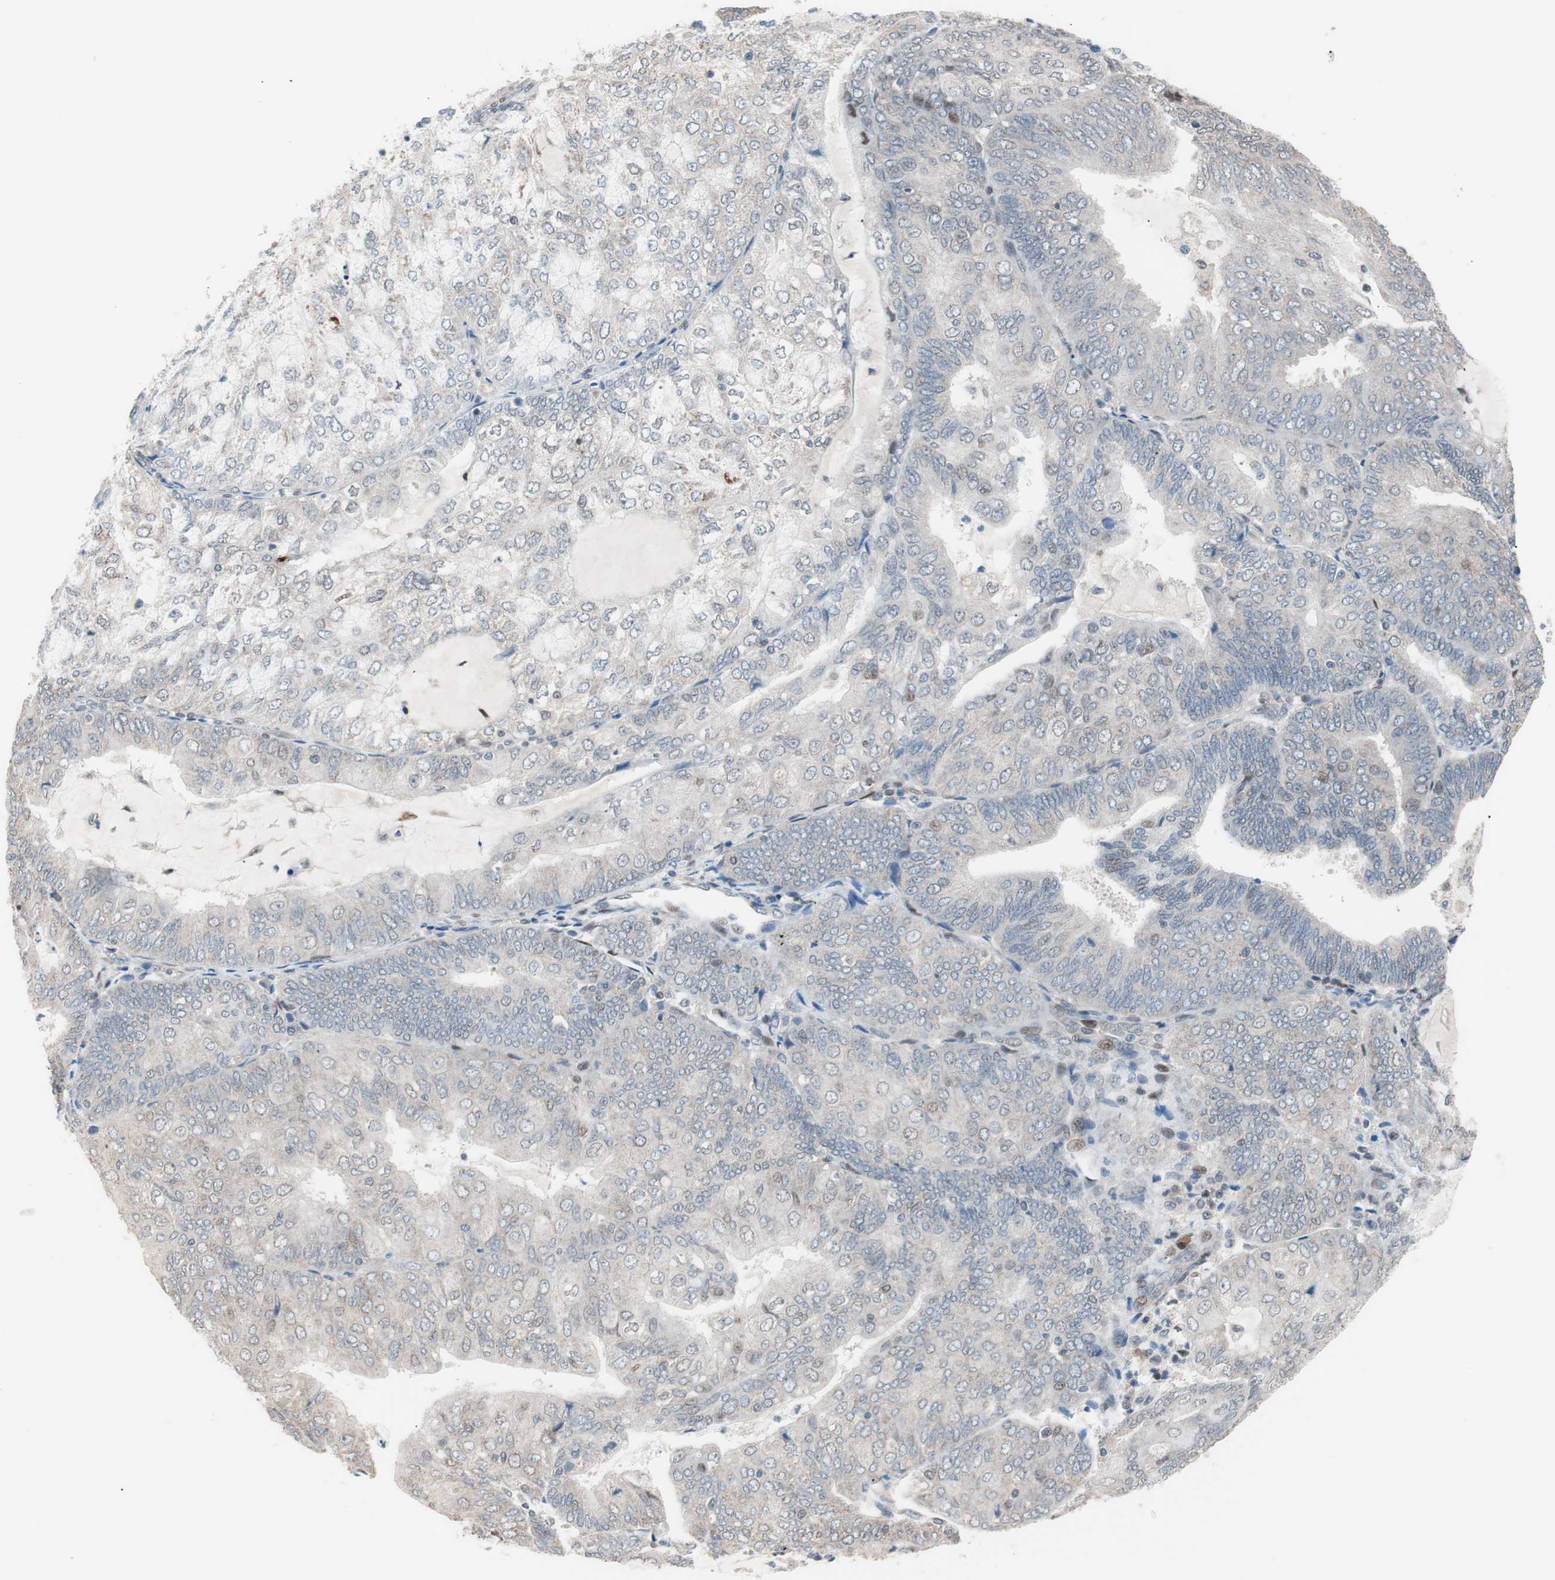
{"staining": {"intensity": "negative", "quantity": "none", "location": "none"}, "tissue": "endometrial cancer", "cell_type": "Tumor cells", "image_type": "cancer", "snomed": [{"axis": "morphology", "description": "Adenocarcinoma, NOS"}, {"axis": "topography", "description": "Endometrium"}], "caption": "There is no significant expression in tumor cells of endometrial cancer (adenocarcinoma).", "gene": "POLH", "patient": {"sex": "female", "age": 81}}